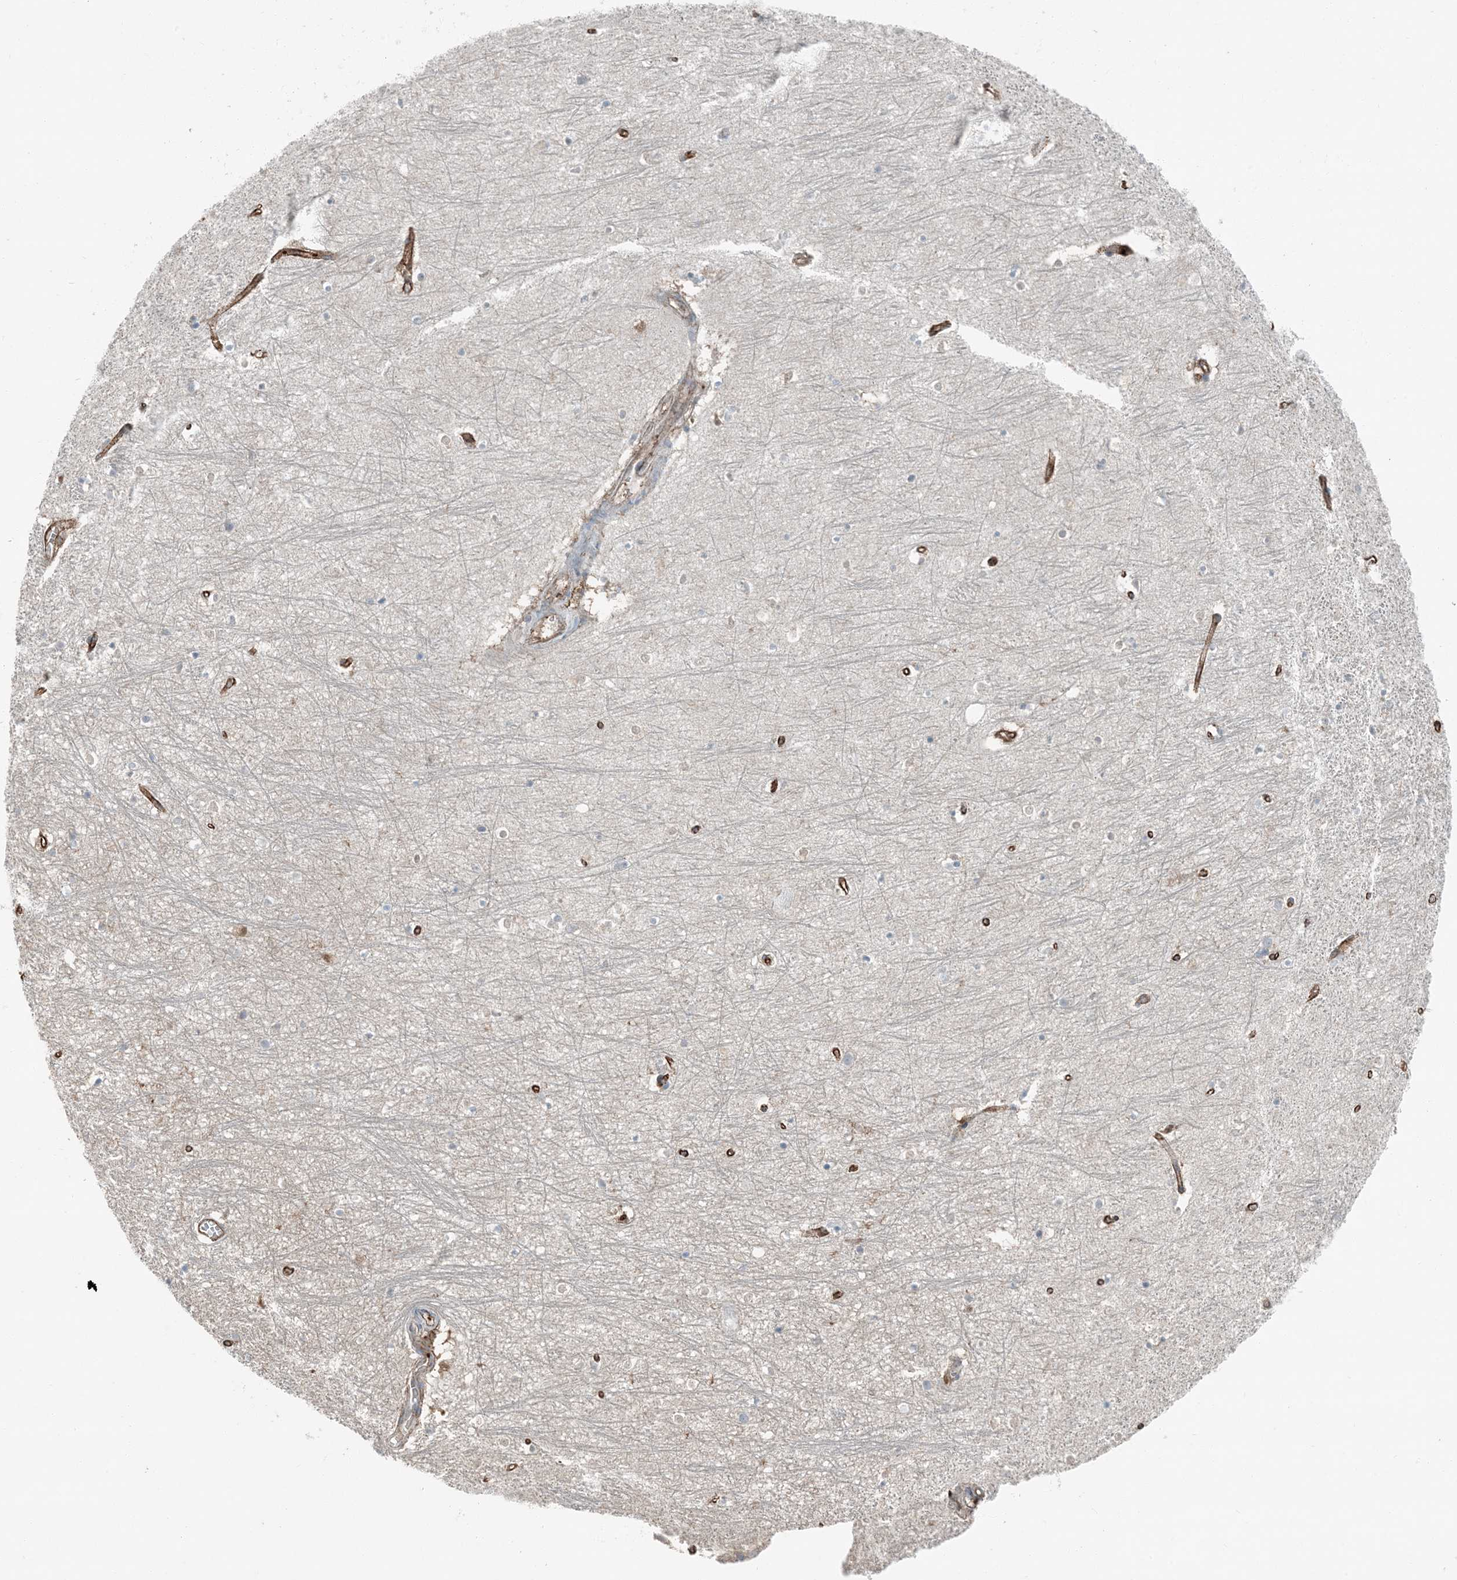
{"staining": {"intensity": "negative", "quantity": "none", "location": "none"}, "tissue": "hippocampus", "cell_type": "Glial cells", "image_type": "normal", "snomed": [{"axis": "morphology", "description": "Normal tissue, NOS"}, {"axis": "topography", "description": "Hippocampus"}], "caption": "DAB immunohistochemical staining of normal hippocampus shows no significant positivity in glial cells. (Immunohistochemistry (ihc), brightfield microscopy, high magnification).", "gene": "APOBEC3C", "patient": {"sex": "female", "age": 64}}